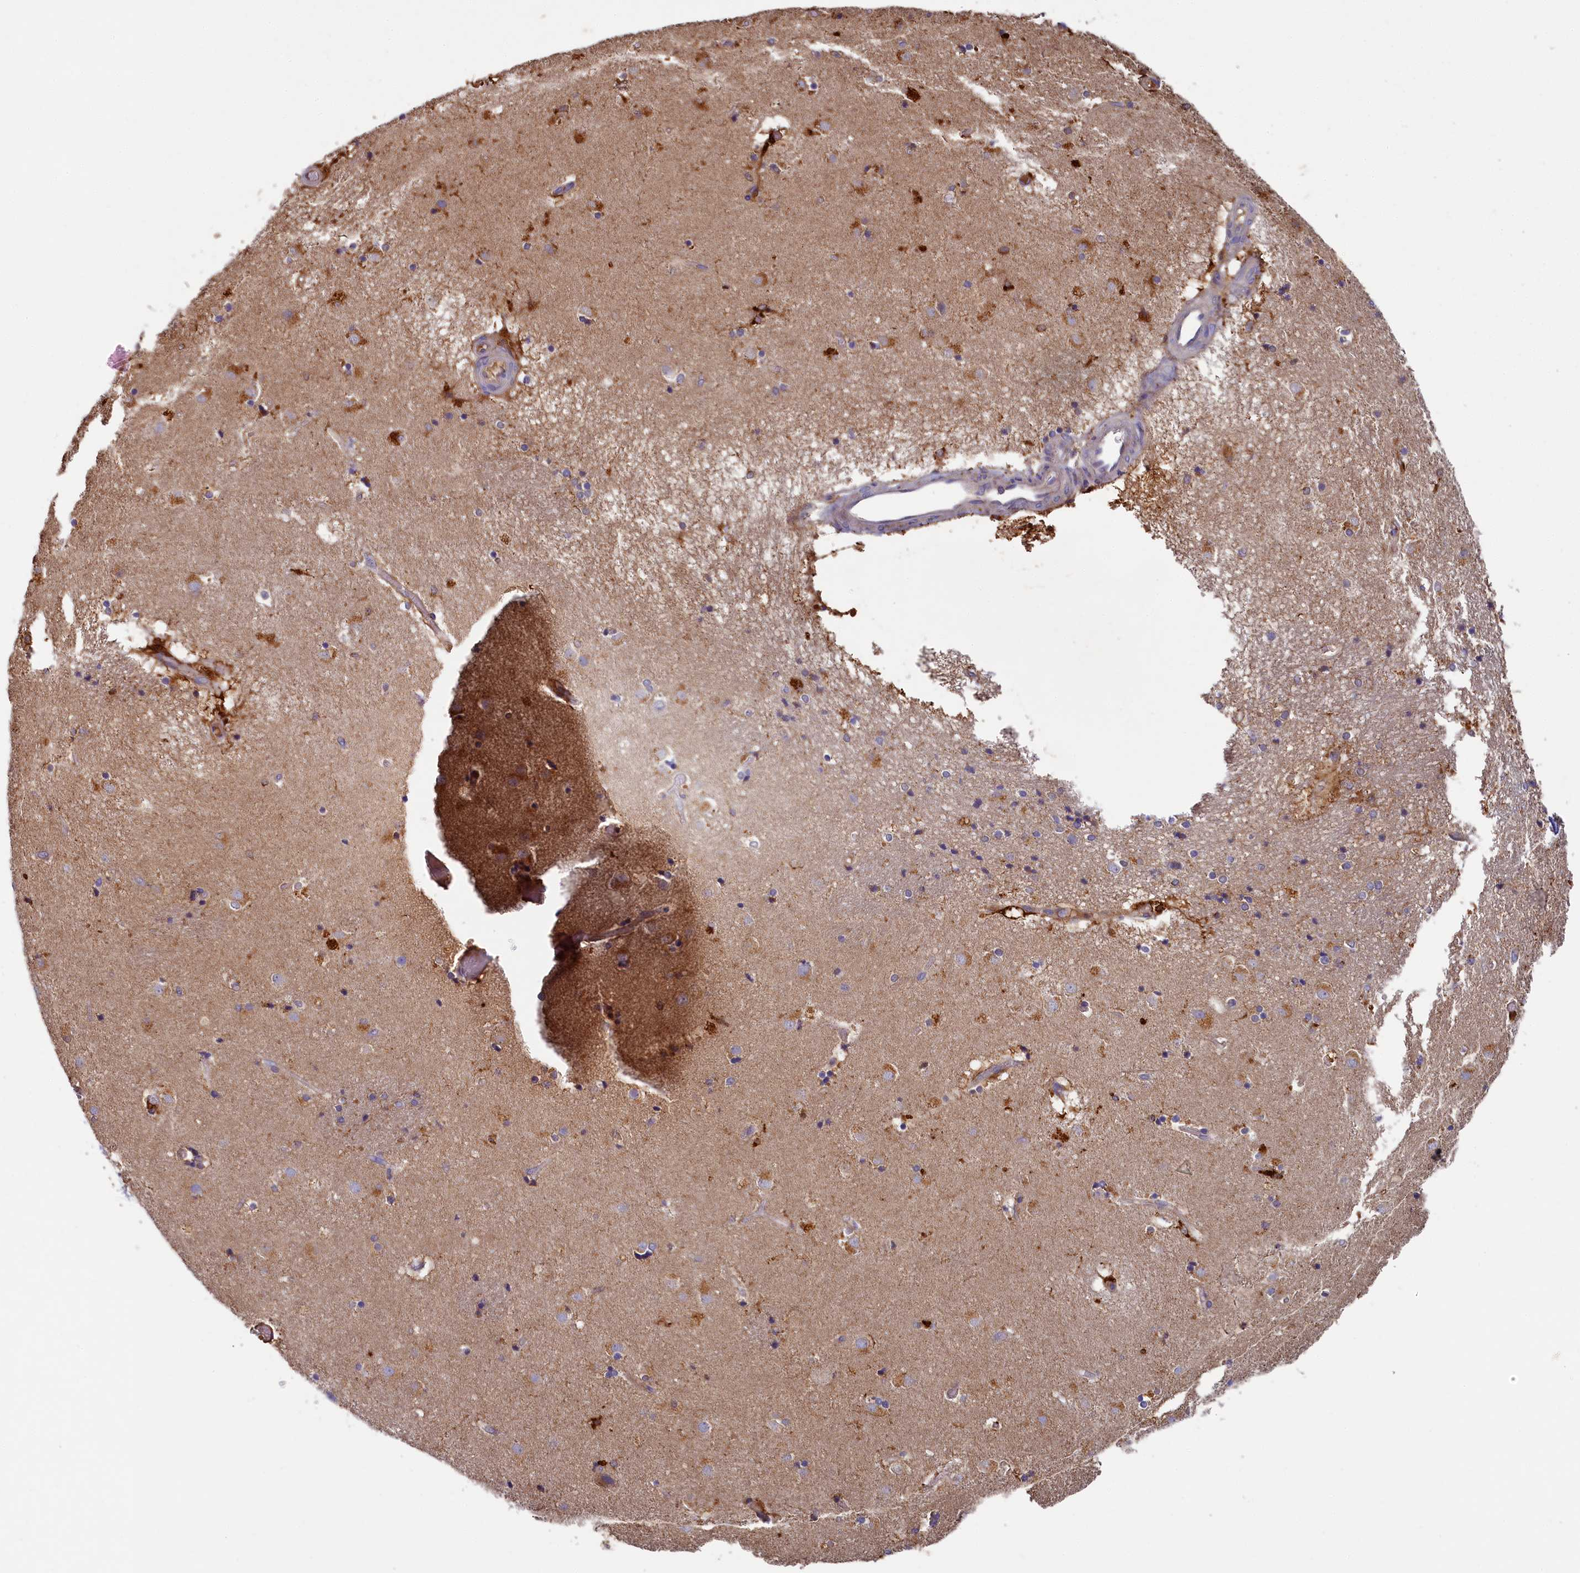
{"staining": {"intensity": "moderate", "quantity": "<25%", "location": "cytoplasmic/membranous"}, "tissue": "caudate", "cell_type": "Glial cells", "image_type": "normal", "snomed": [{"axis": "morphology", "description": "Normal tissue, NOS"}, {"axis": "topography", "description": "Lateral ventricle wall"}], "caption": "Caudate stained for a protein (brown) exhibits moderate cytoplasmic/membranous positive positivity in approximately <25% of glial cells.", "gene": "SEC31B", "patient": {"sex": "male", "age": 70}}